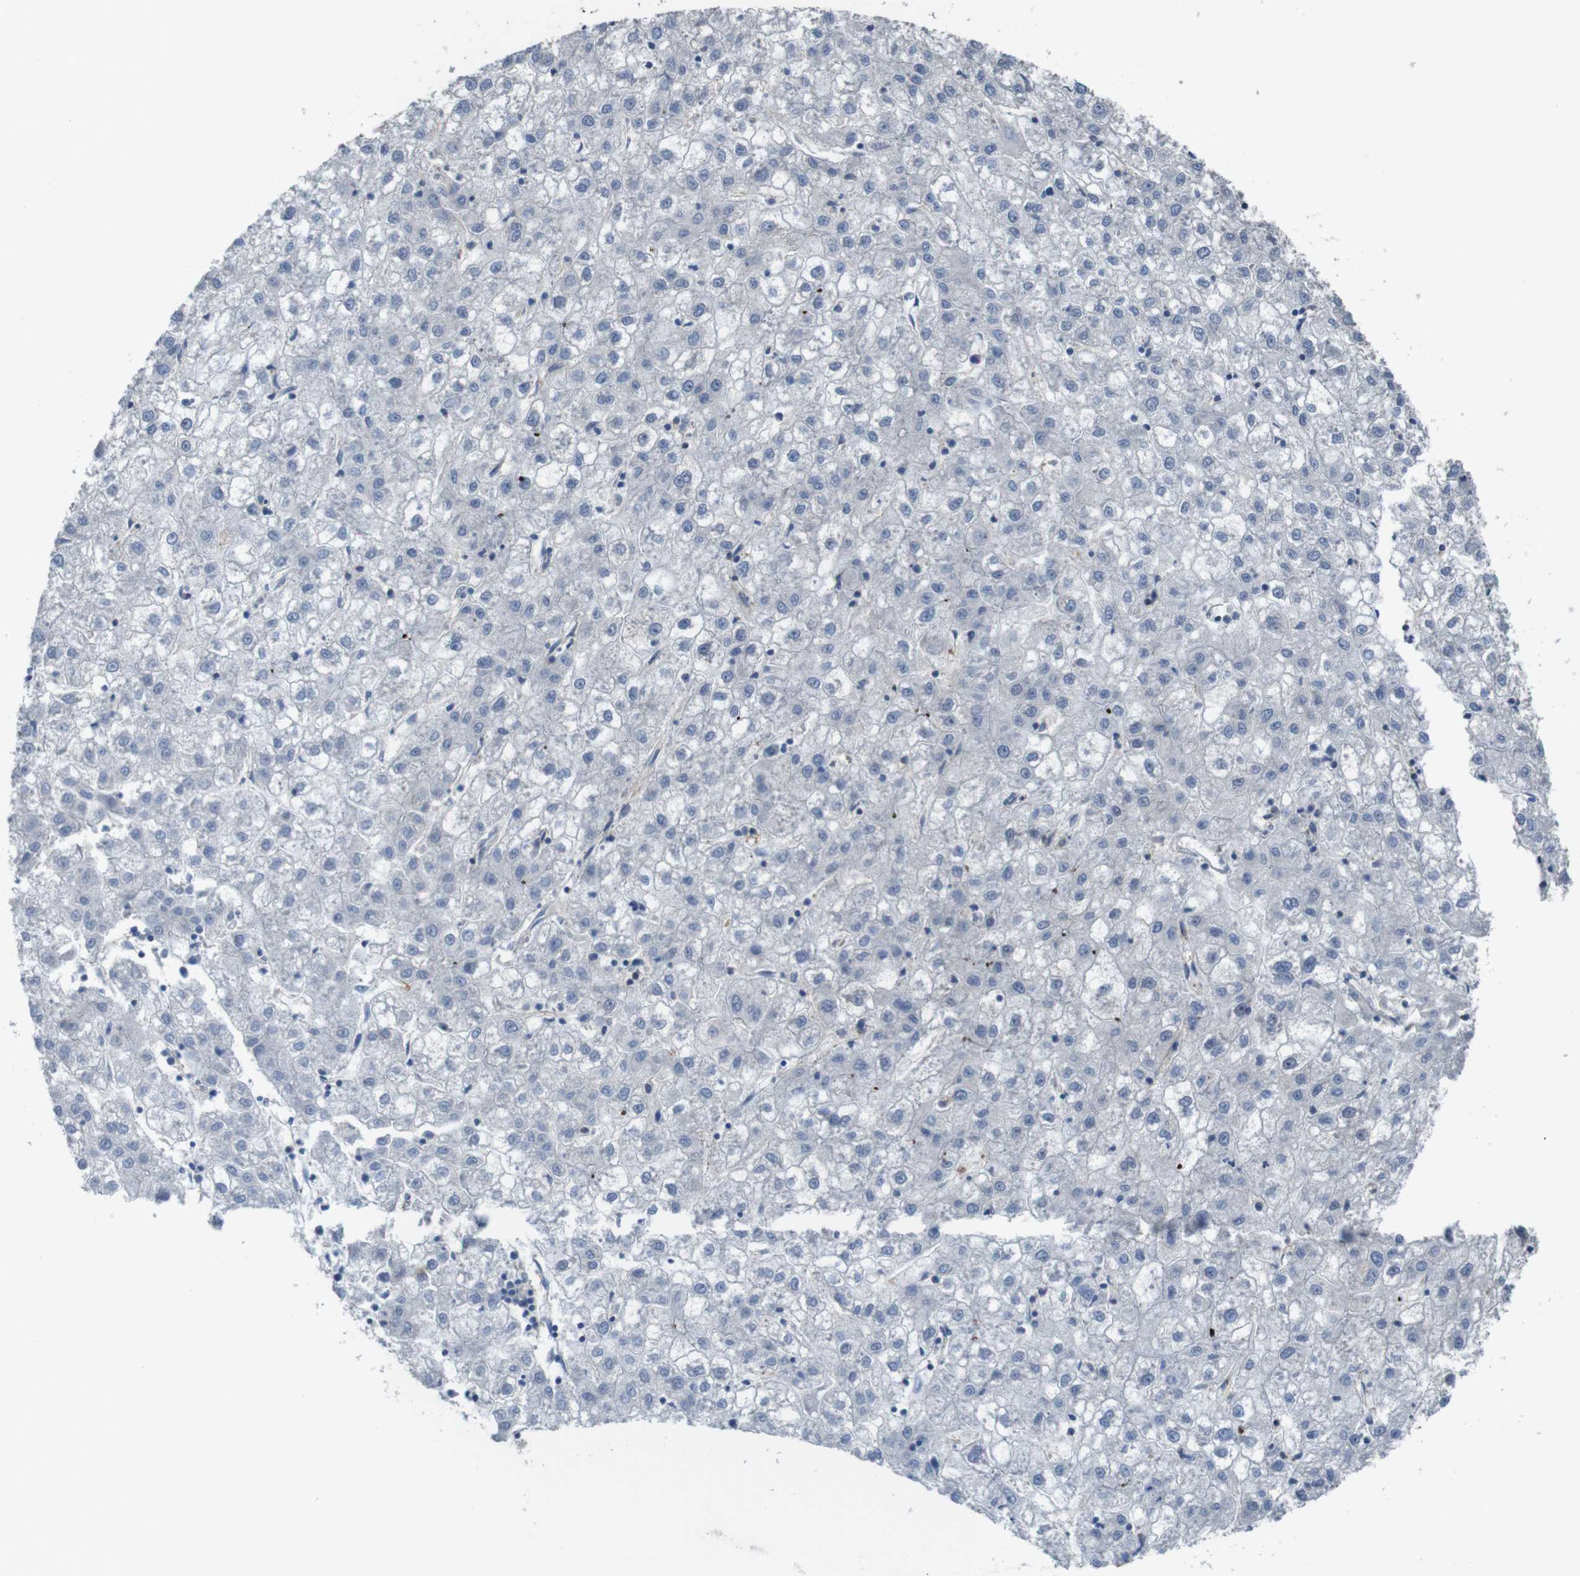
{"staining": {"intensity": "negative", "quantity": "none", "location": "none"}, "tissue": "liver cancer", "cell_type": "Tumor cells", "image_type": "cancer", "snomed": [{"axis": "morphology", "description": "Carcinoma, Hepatocellular, NOS"}, {"axis": "topography", "description": "Liver"}], "caption": "DAB immunohistochemical staining of liver hepatocellular carcinoma displays no significant staining in tumor cells.", "gene": "PCOLCE2", "patient": {"sex": "male", "age": 72}}